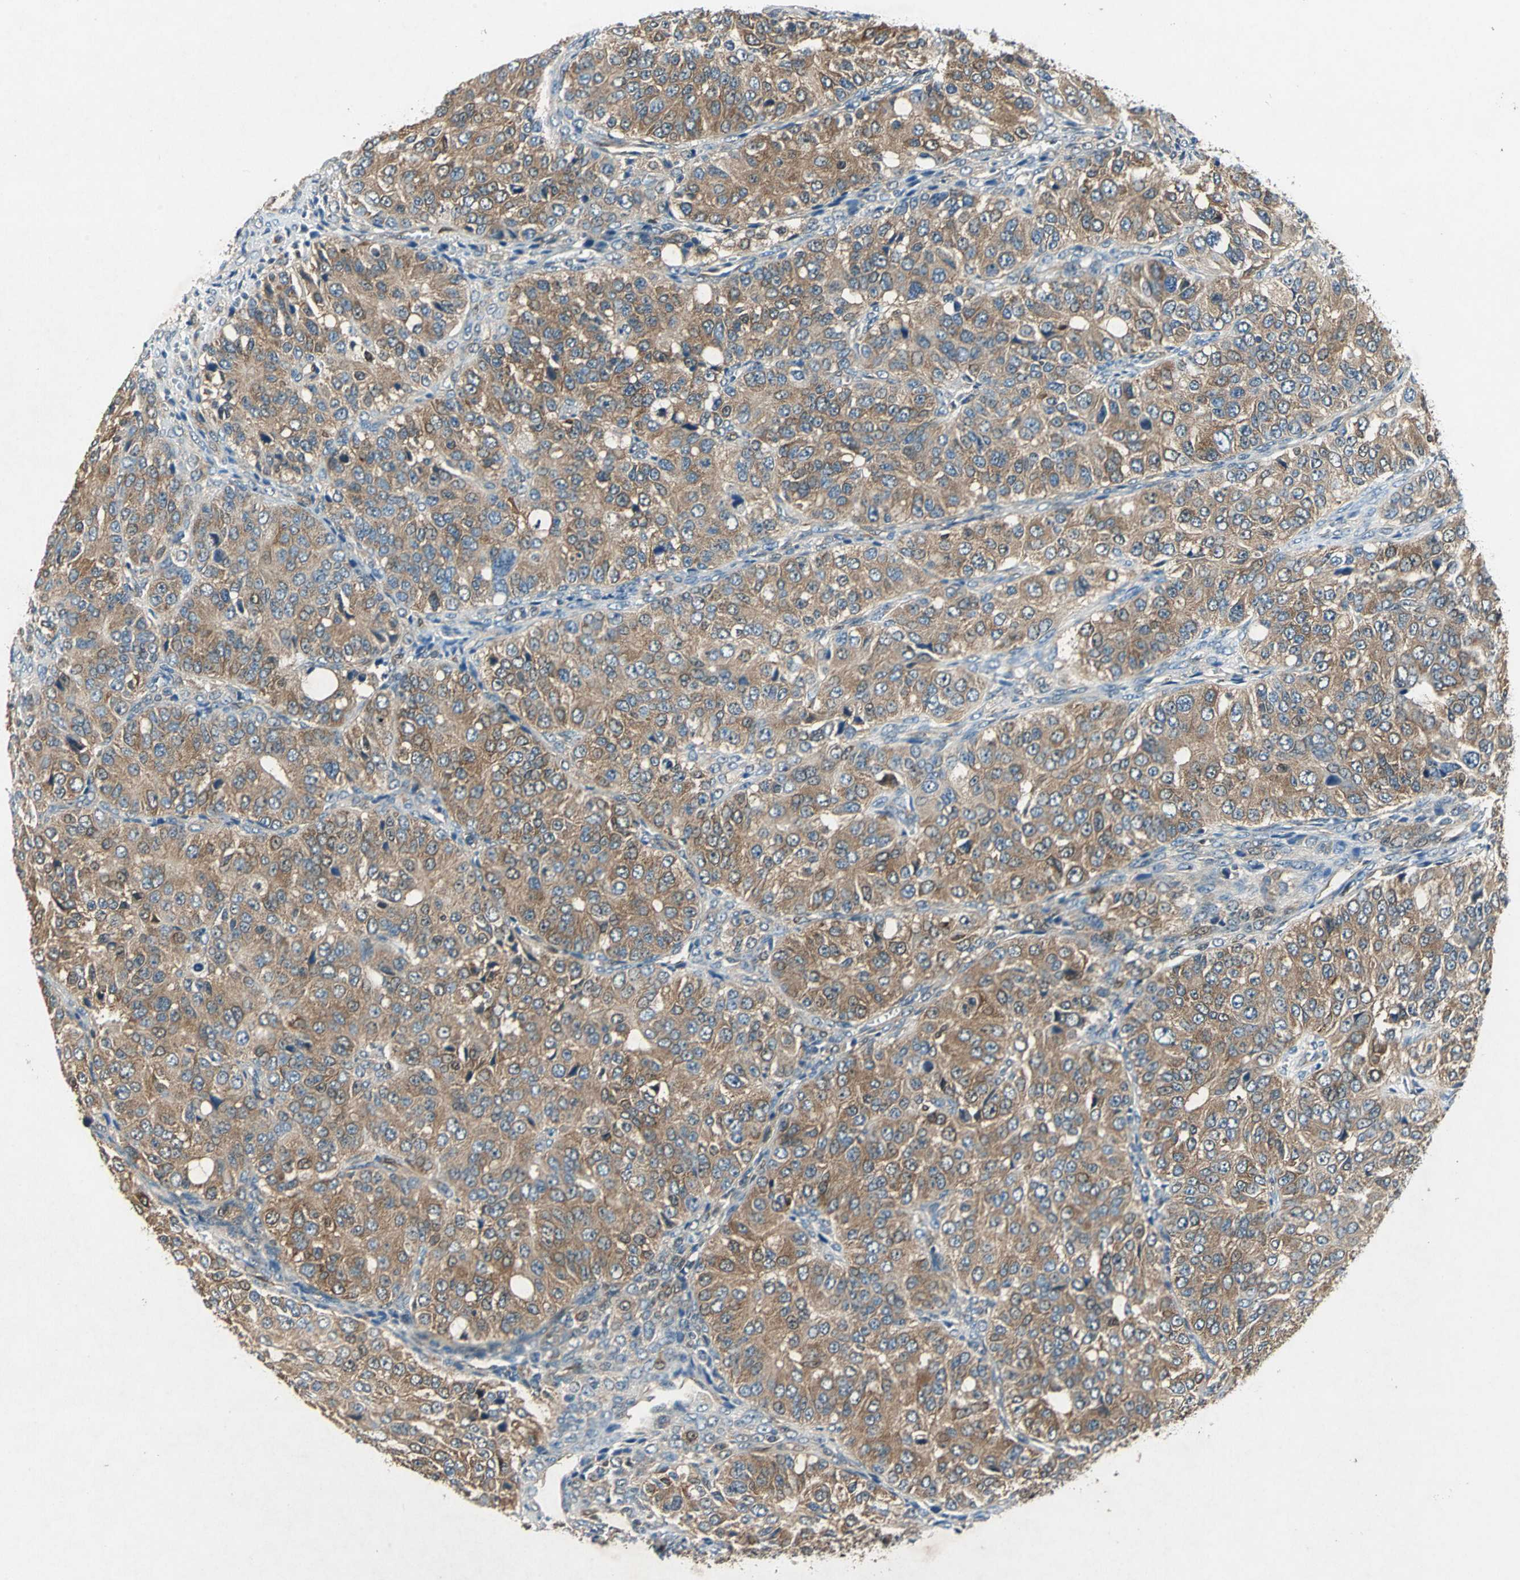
{"staining": {"intensity": "moderate", "quantity": ">75%", "location": "cytoplasmic/membranous"}, "tissue": "ovarian cancer", "cell_type": "Tumor cells", "image_type": "cancer", "snomed": [{"axis": "morphology", "description": "Carcinoma, endometroid"}, {"axis": "topography", "description": "Ovary"}], "caption": "Protein analysis of endometroid carcinoma (ovarian) tissue shows moderate cytoplasmic/membranous expression in approximately >75% of tumor cells. The staining is performed using DAB brown chromogen to label protein expression. The nuclei are counter-stained blue using hematoxylin.", "gene": "RRM2B", "patient": {"sex": "female", "age": 51}}